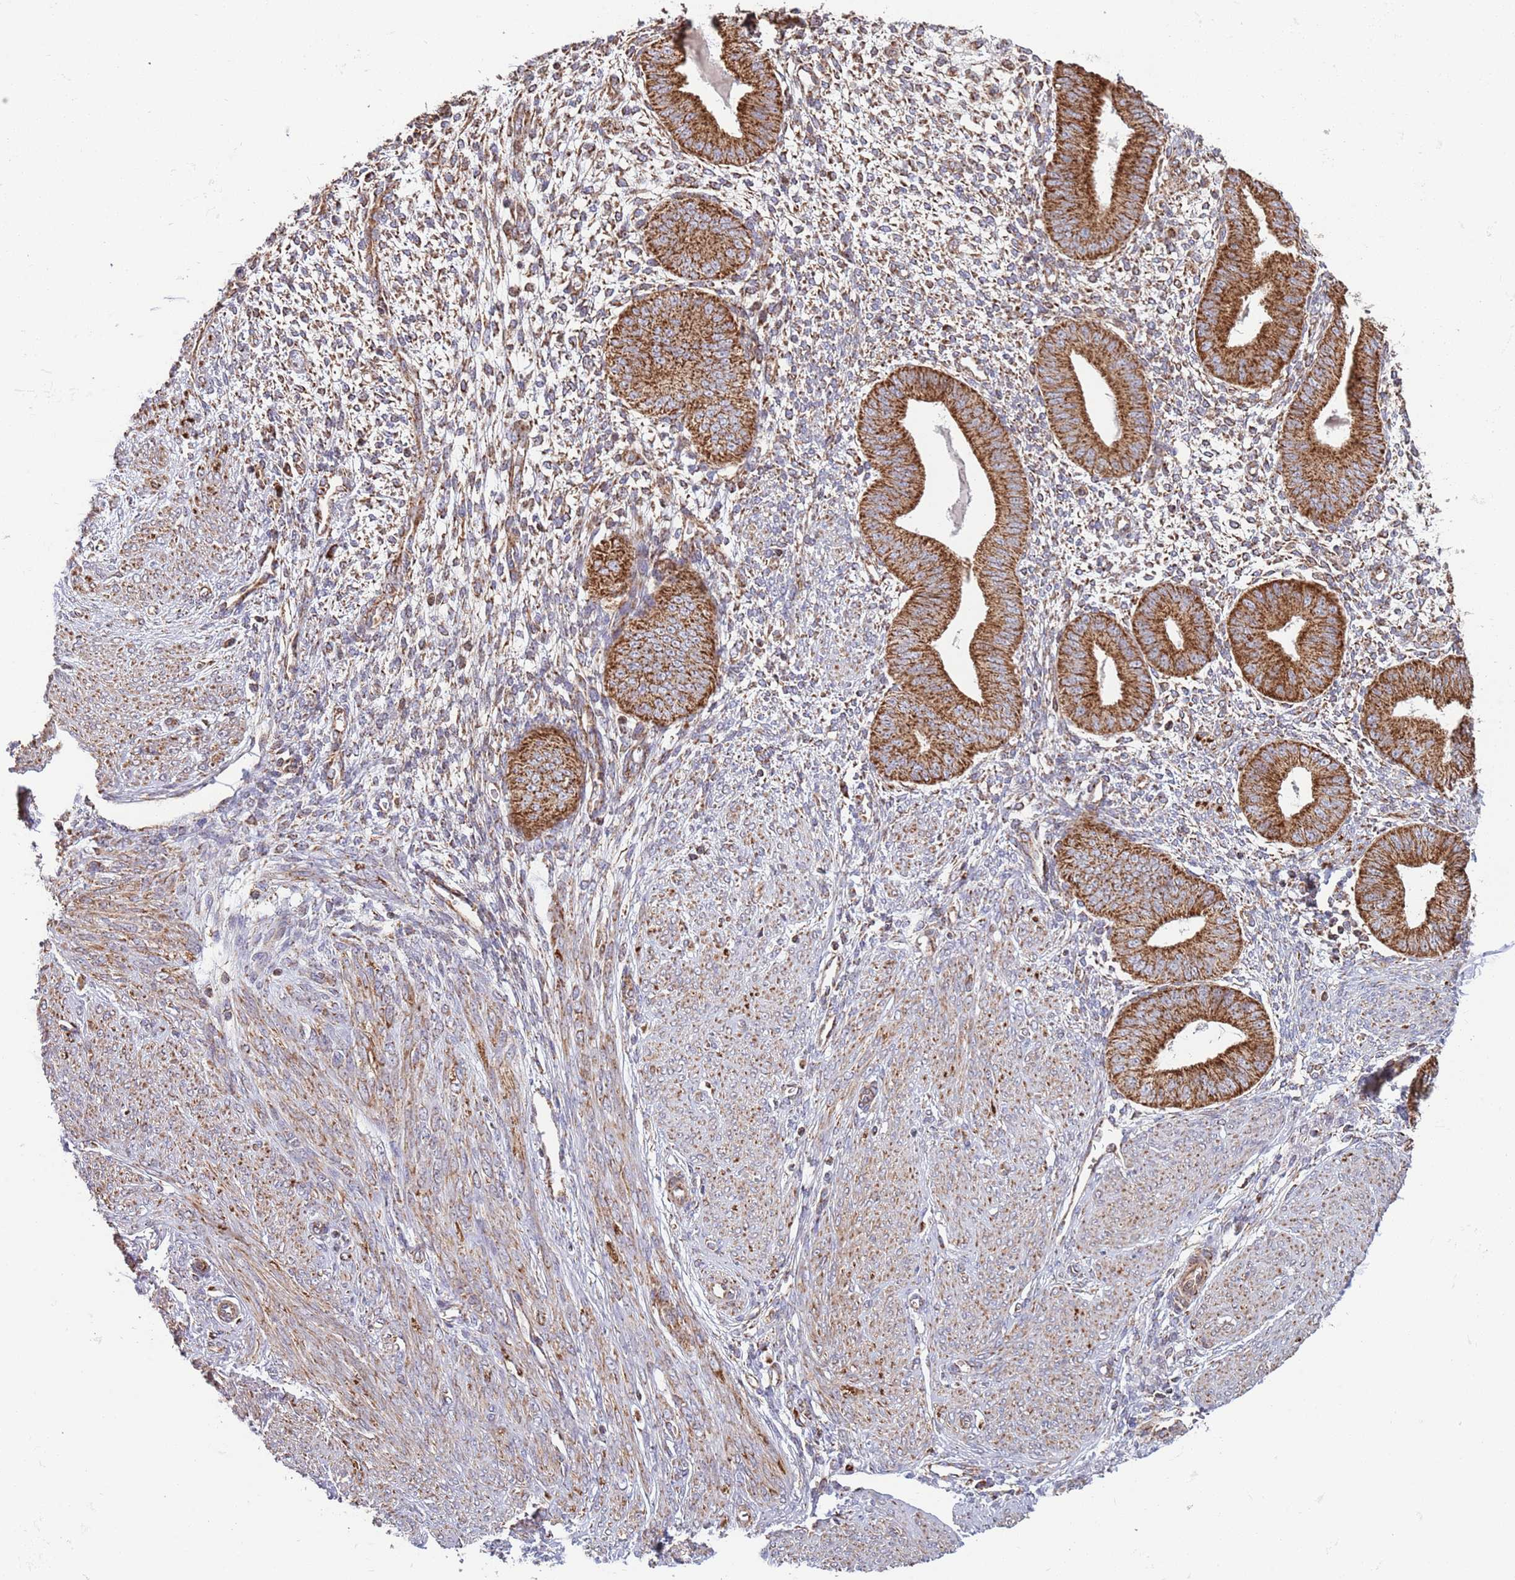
{"staining": {"intensity": "moderate", "quantity": "<25%", "location": "cytoplasmic/membranous"}, "tissue": "endometrium", "cell_type": "Cells in endometrial stroma", "image_type": "normal", "snomed": [{"axis": "morphology", "description": "Normal tissue, NOS"}, {"axis": "topography", "description": "Endometrium"}], "caption": "Unremarkable endometrium shows moderate cytoplasmic/membranous expression in about <25% of cells in endometrial stroma.", "gene": "ATP5PD", "patient": {"sex": "female", "age": 49}}